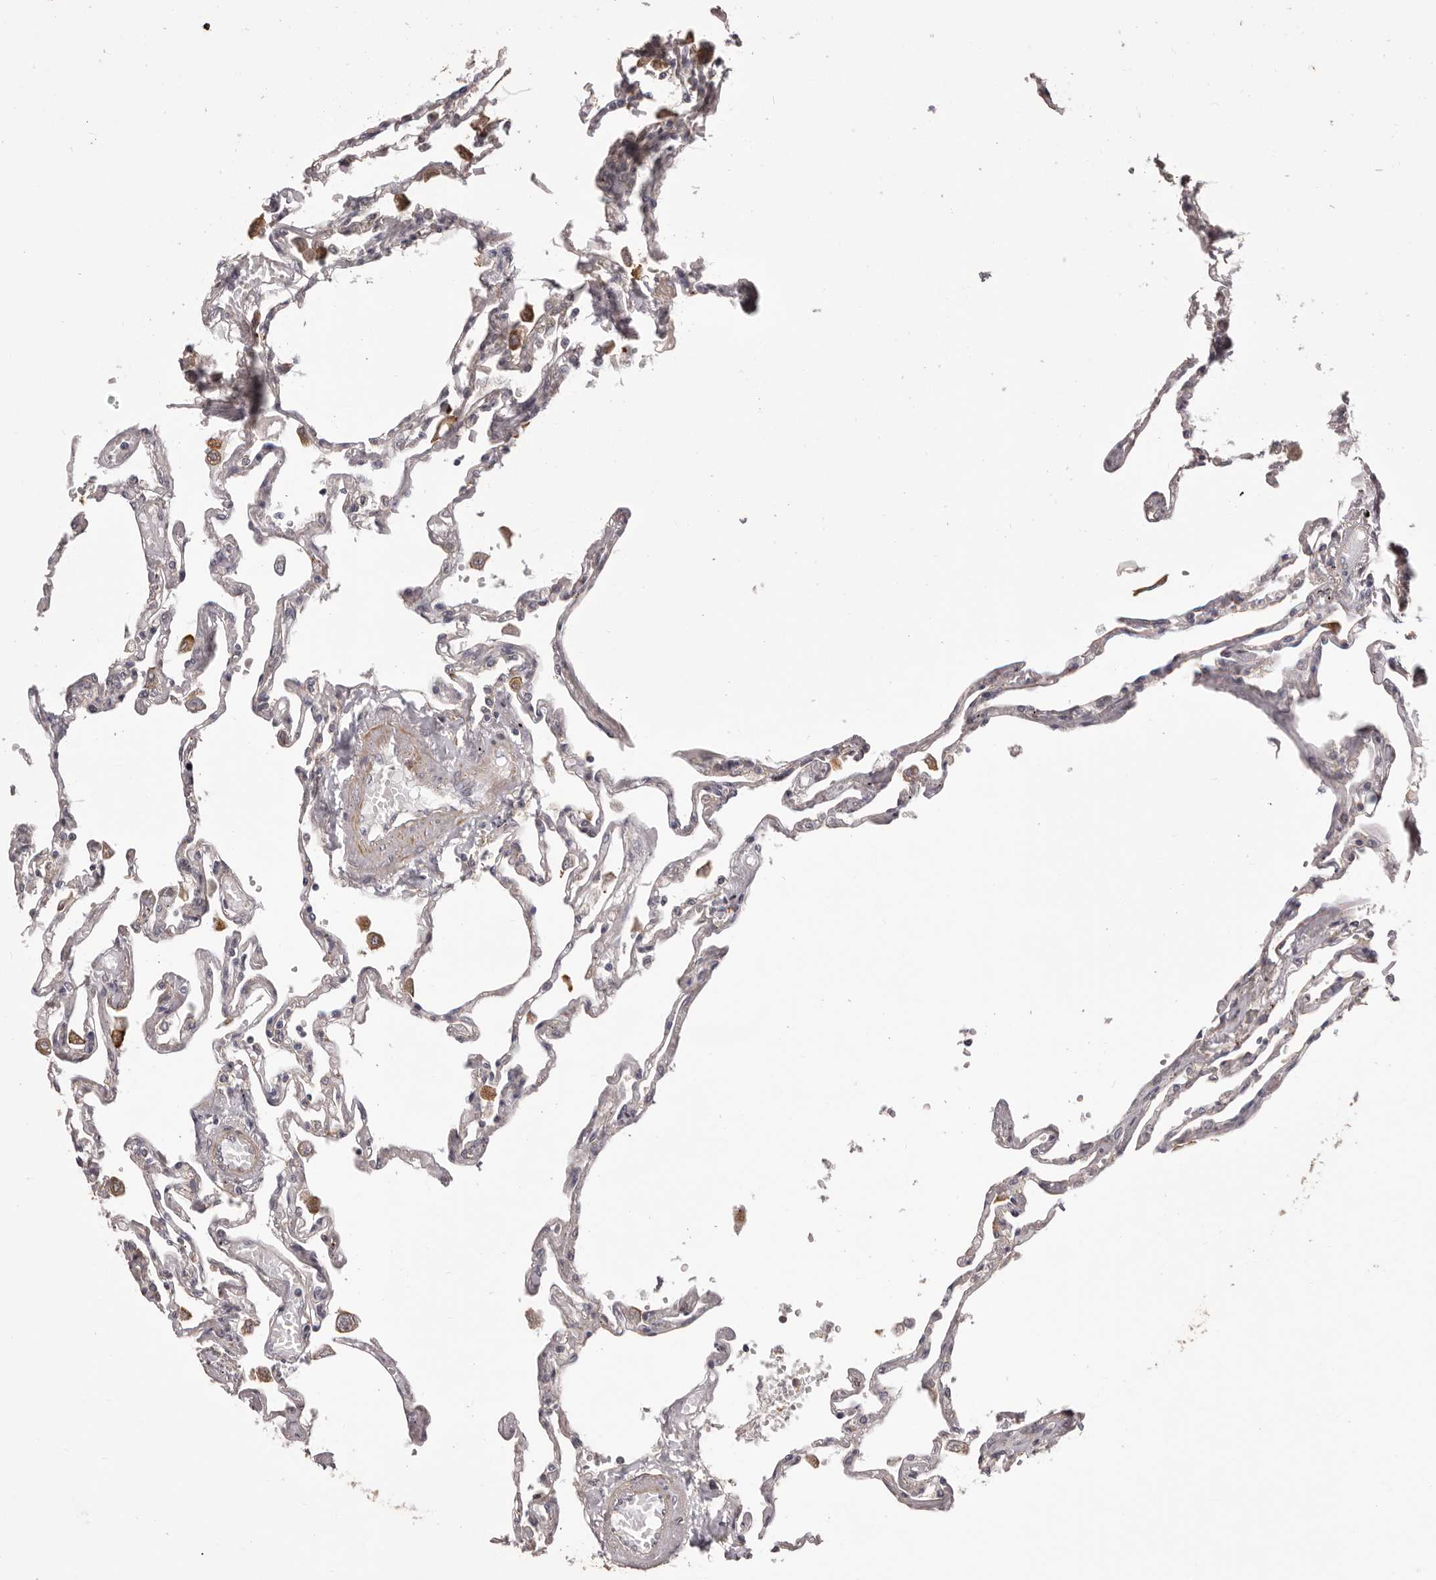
{"staining": {"intensity": "negative", "quantity": "none", "location": "none"}, "tissue": "lung", "cell_type": "Alveolar cells", "image_type": "normal", "snomed": [{"axis": "morphology", "description": "Normal tissue, NOS"}, {"axis": "topography", "description": "Lung"}], "caption": "Immunohistochemistry histopathology image of unremarkable human lung stained for a protein (brown), which reveals no positivity in alveolar cells. The staining is performed using DAB brown chromogen with nuclei counter-stained in using hematoxylin.", "gene": "HRH1", "patient": {"sex": "female", "age": 67}}